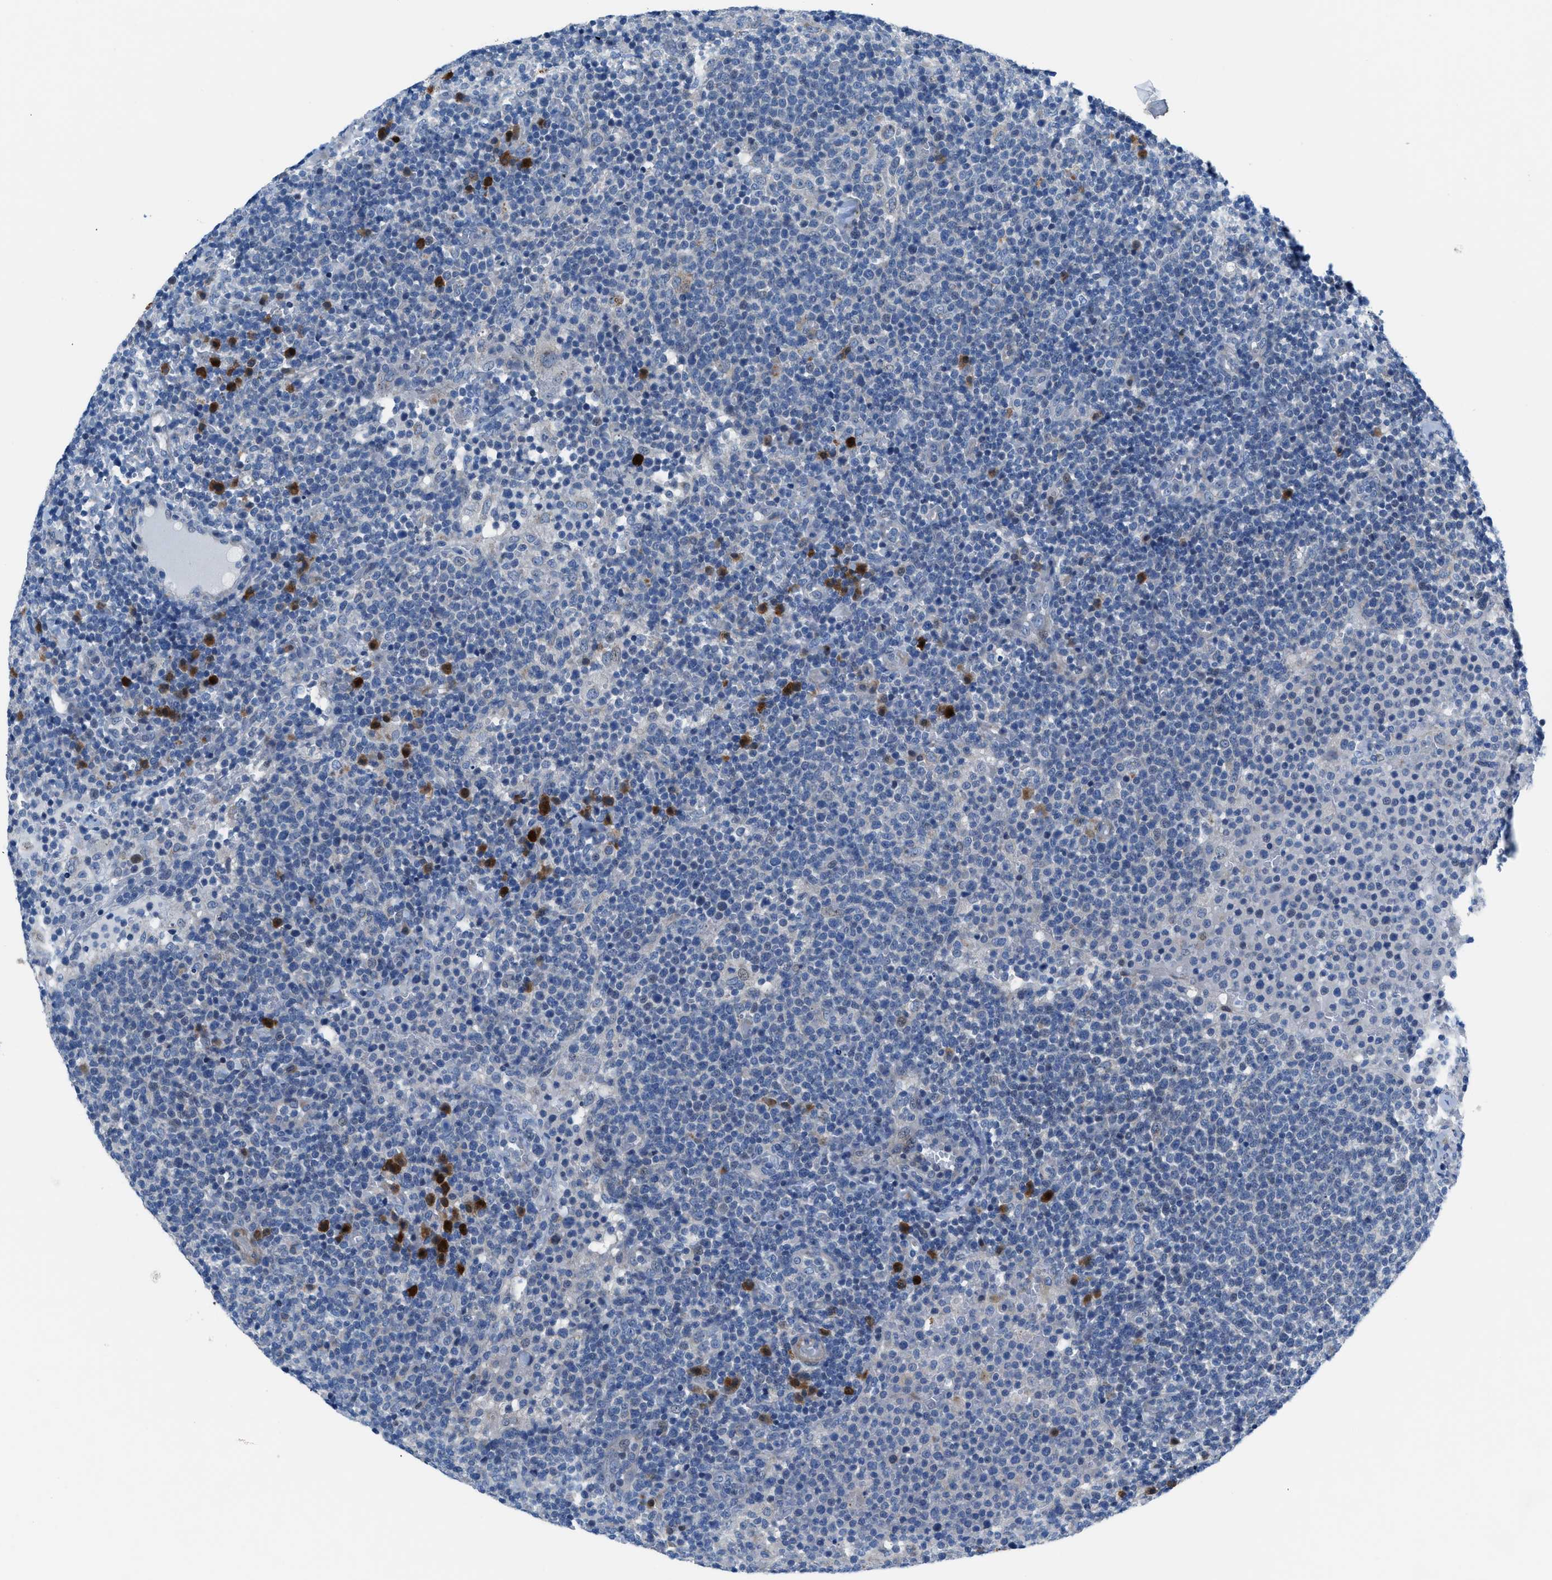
{"staining": {"intensity": "negative", "quantity": "none", "location": "none"}, "tissue": "lymphoma", "cell_type": "Tumor cells", "image_type": "cancer", "snomed": [{"axis": "morphology", "description": "Malignant lymphoma, non-Hodgkin's type, High grade"}, {"axis": "topography", "description": "Lymph node"}], "caption": "Histopathology image shows no protein positivity in tumor cells of high-grade malignant lymphoma, non-Hodgkin's type tissue.", "gene": "UAP1", "patient": {"sex": "male", "age": 61}}